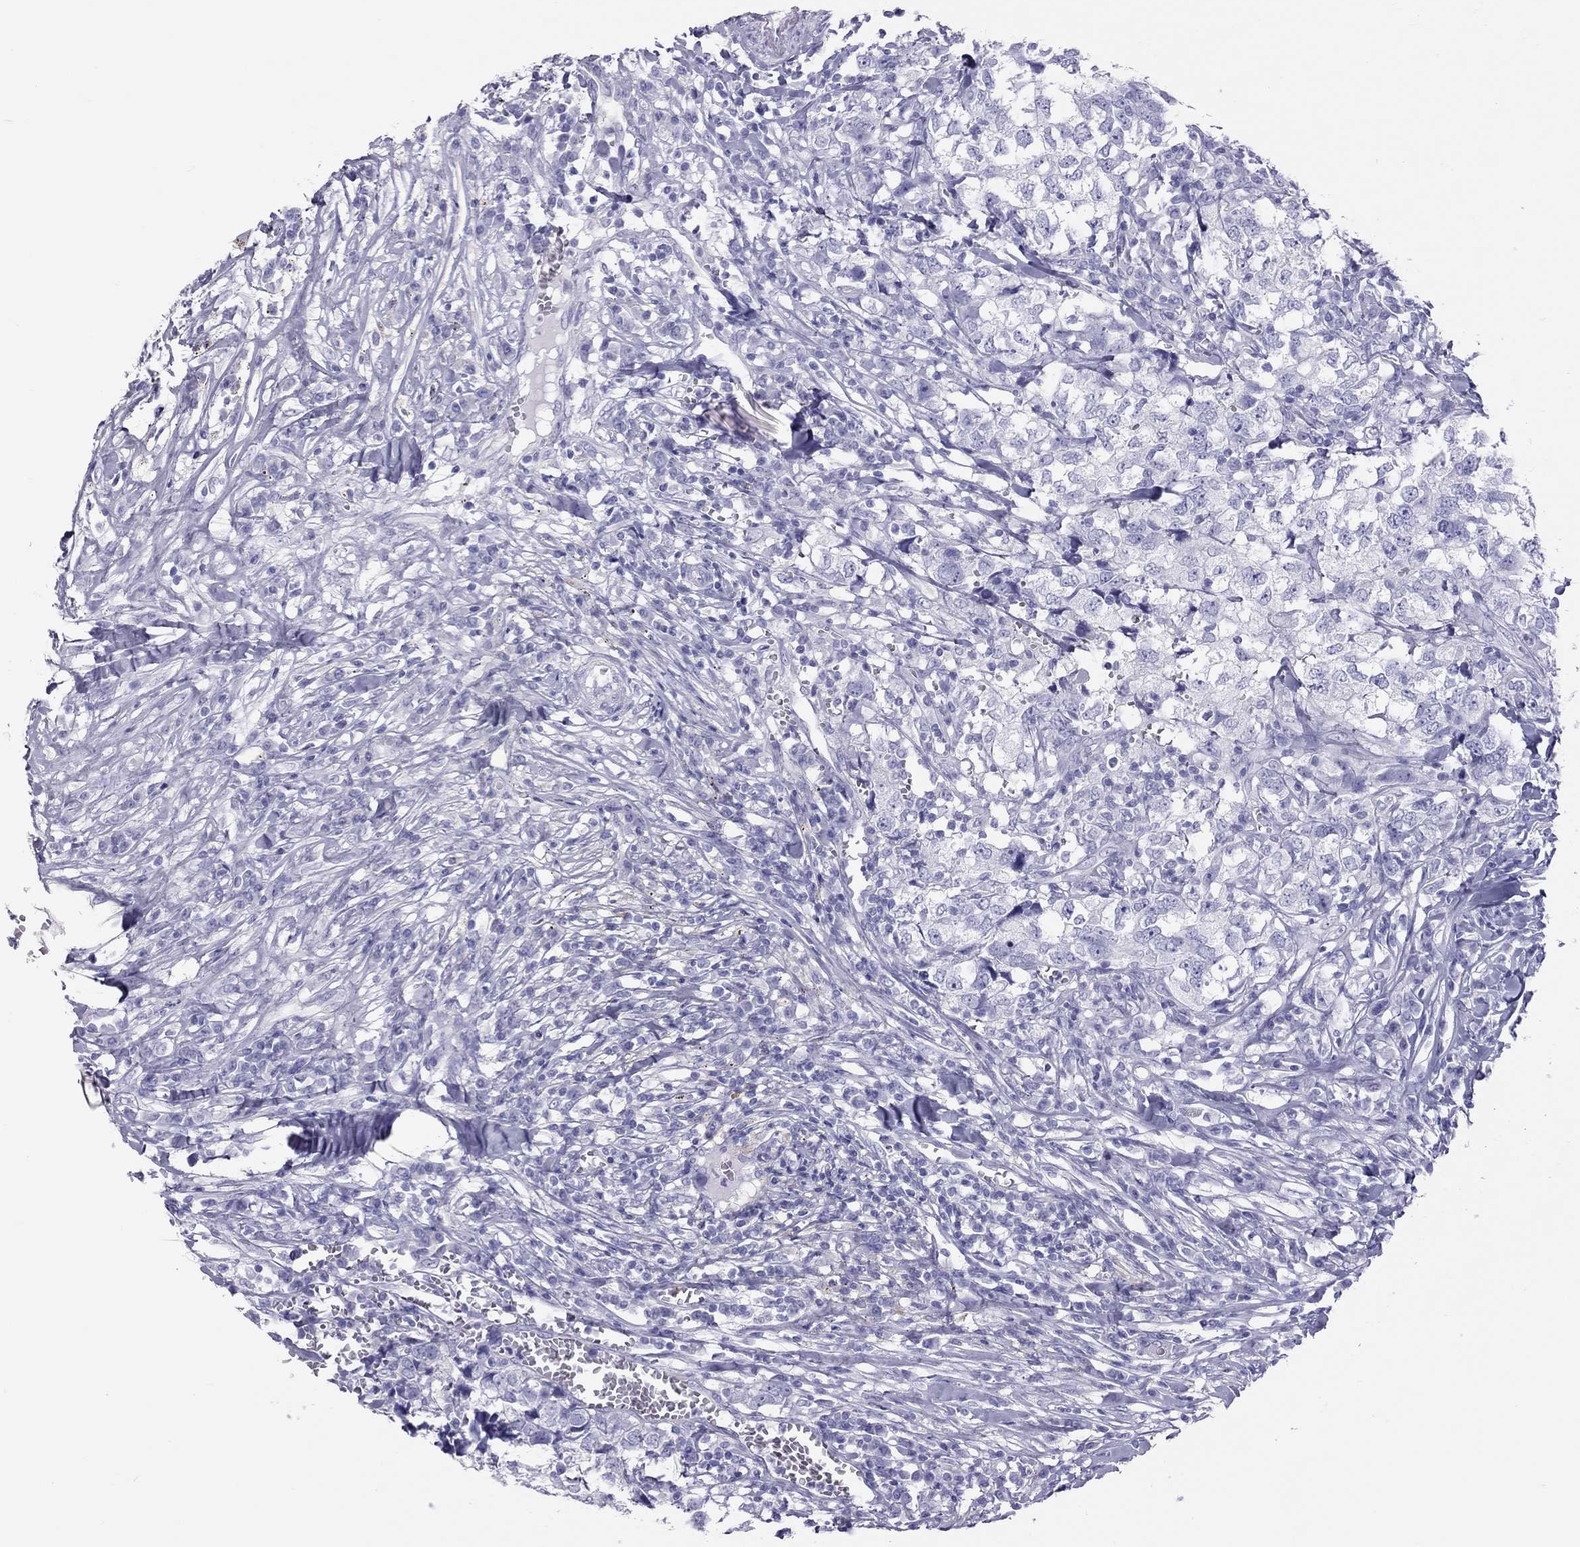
{"staining": {"intensity": "negative", "quantity": "none", "location": "none"}, "tissue": "breast cancer", "cell_type": "Tumor cells", "image_type": "cancer", "snomed": [{"axis": "morphology", "description": "Duct carcinoma"}, {"axis": "topography", "description": "Breast"}], "caption": "Protein analysis of breast intraductal carcinoma demonstrates no significant staining in tumor cells.", "gene": "PSMB11", "patient": {"sex": "female", "age": 30}}